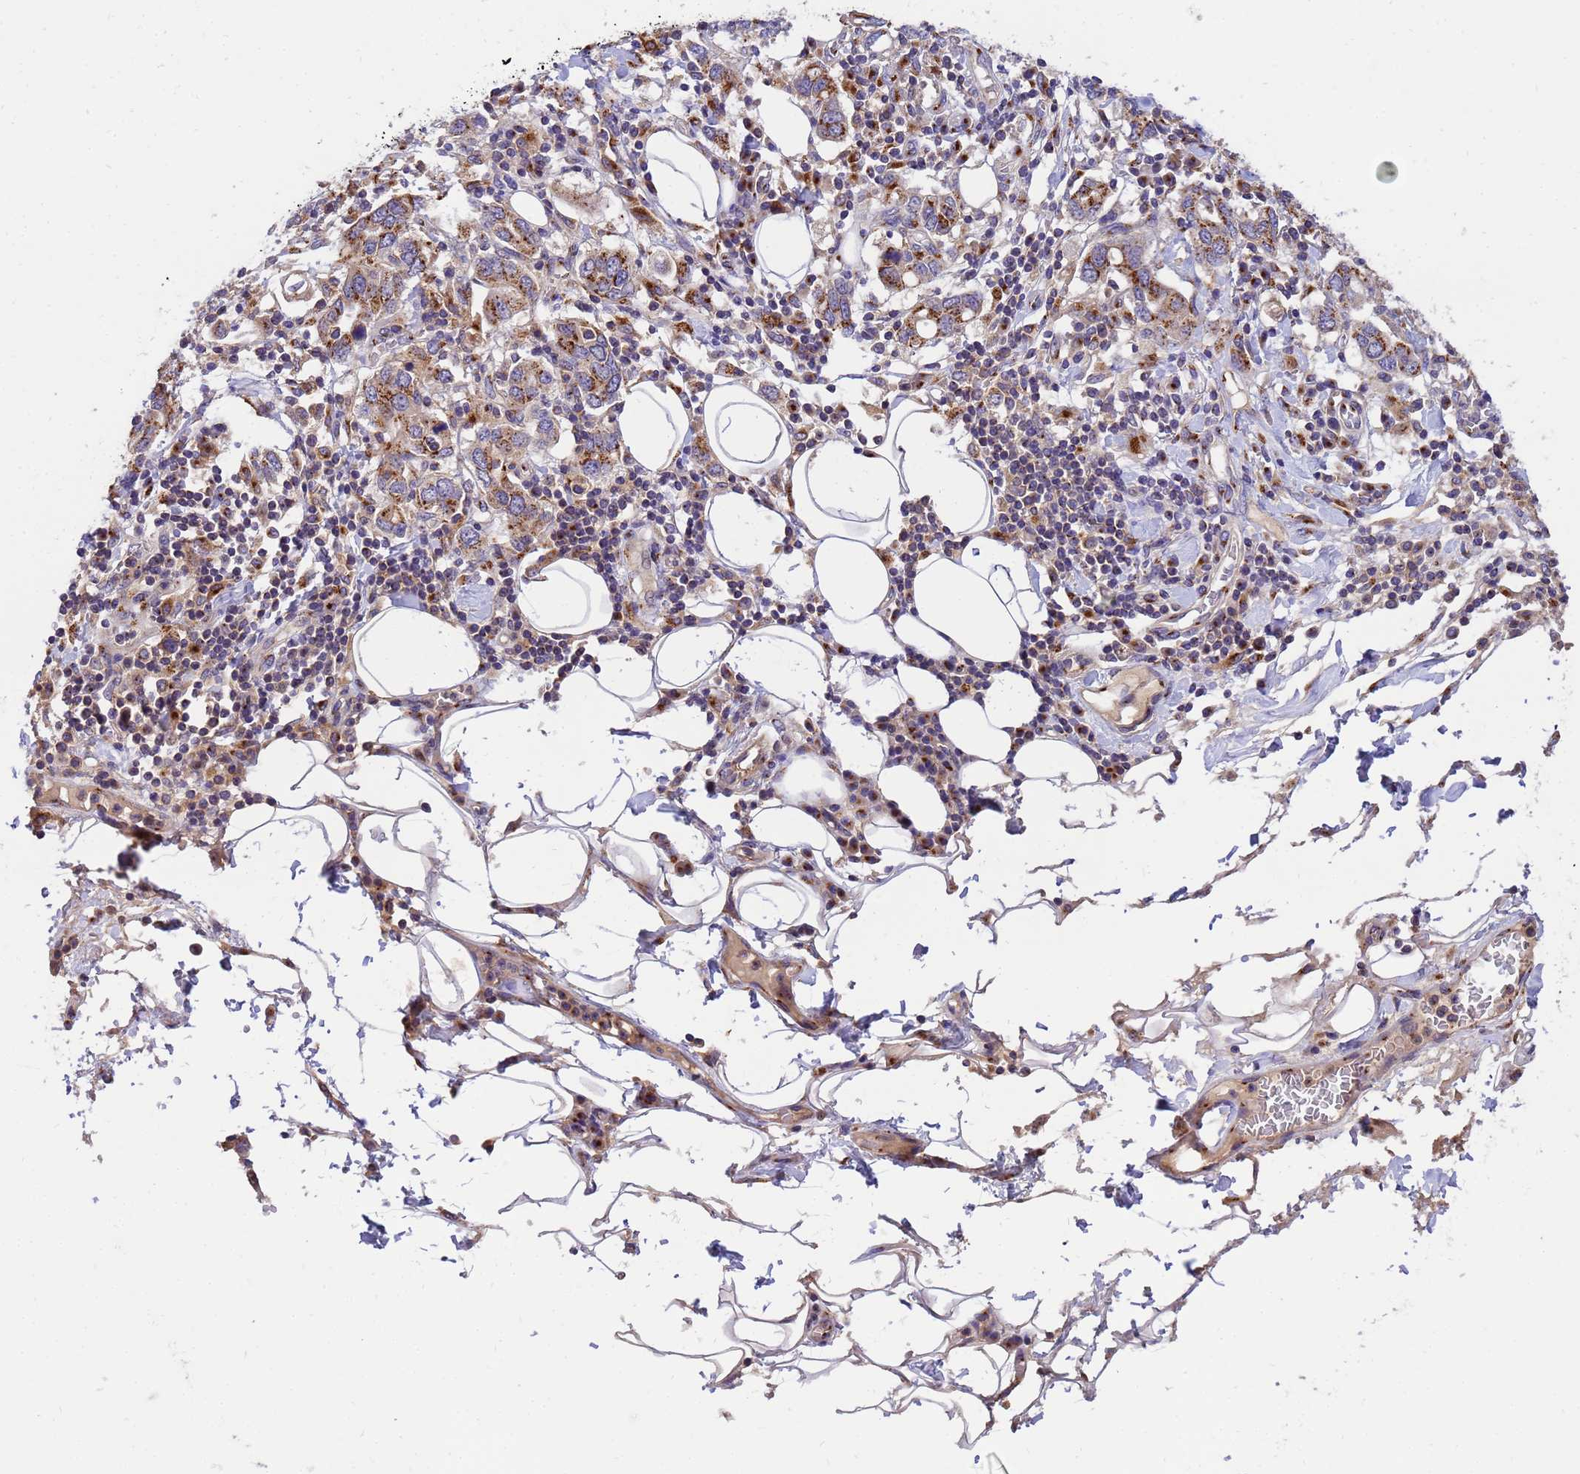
{"staining": {"intensity": "moderate", "quantity": ">75%", "location": "cytoplasmic/membranous"}, "tissue": "stomach cancer", "cell_type": "Tumor cells", "image_type": "cancer", "snomed": [{"axis": "morphology", "description": "Adenocarcinoma, NOS"}, {"axis": "topography", "description": "Stomach, upper"}, {"axis": "topography", "description": "Stomach"}], "caption": "Moderate cytoplasmic/membranous expression is present in approximately >75% of tumor cells in adenocarcinoma (stomach).", "gene": "HPS3", "patient": {"sex": "male", "age": 62}}